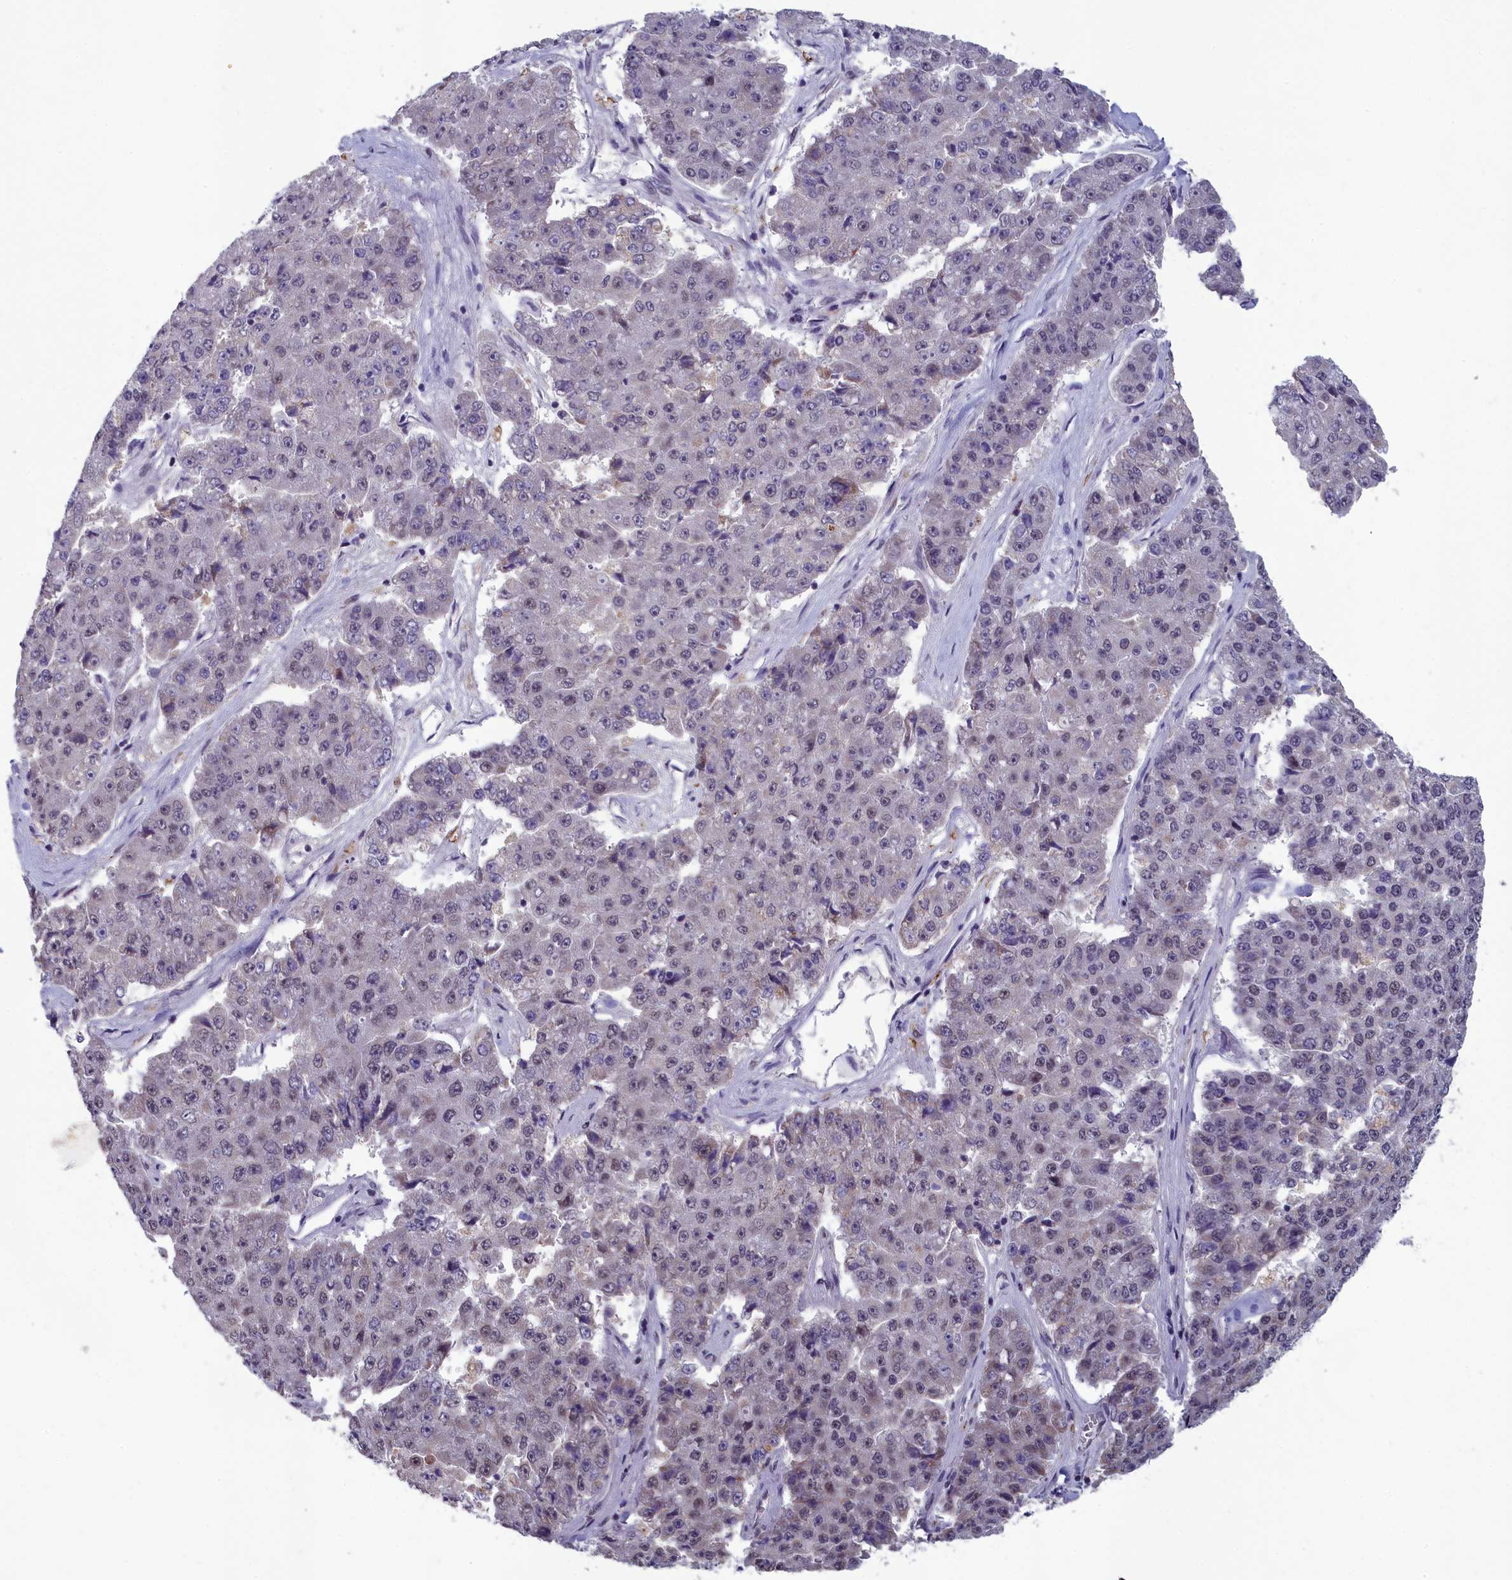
{"staining": {"intensity": "negative", "quantity": "none", "location": "none"}, "tissue": "pancreatic cancer", "cell_type": "Tumor cells", "image_type": "cancer", "snomed": [{"axis": "morphology", "description": "Adenocarcinoma, NOS"}, {"axis": "topography", "description": "Pancreas"}], "caption": "Immunohistochemistry (IHC) image of neoplastic tissue: pancreatic adenocarcinoma stained with DAB (3,3'-diaminobenzidine) displays no significant protein staining in tumor cells.", "gene": "MT-CO3", "patient": {"sex": "male", "age": 50}}